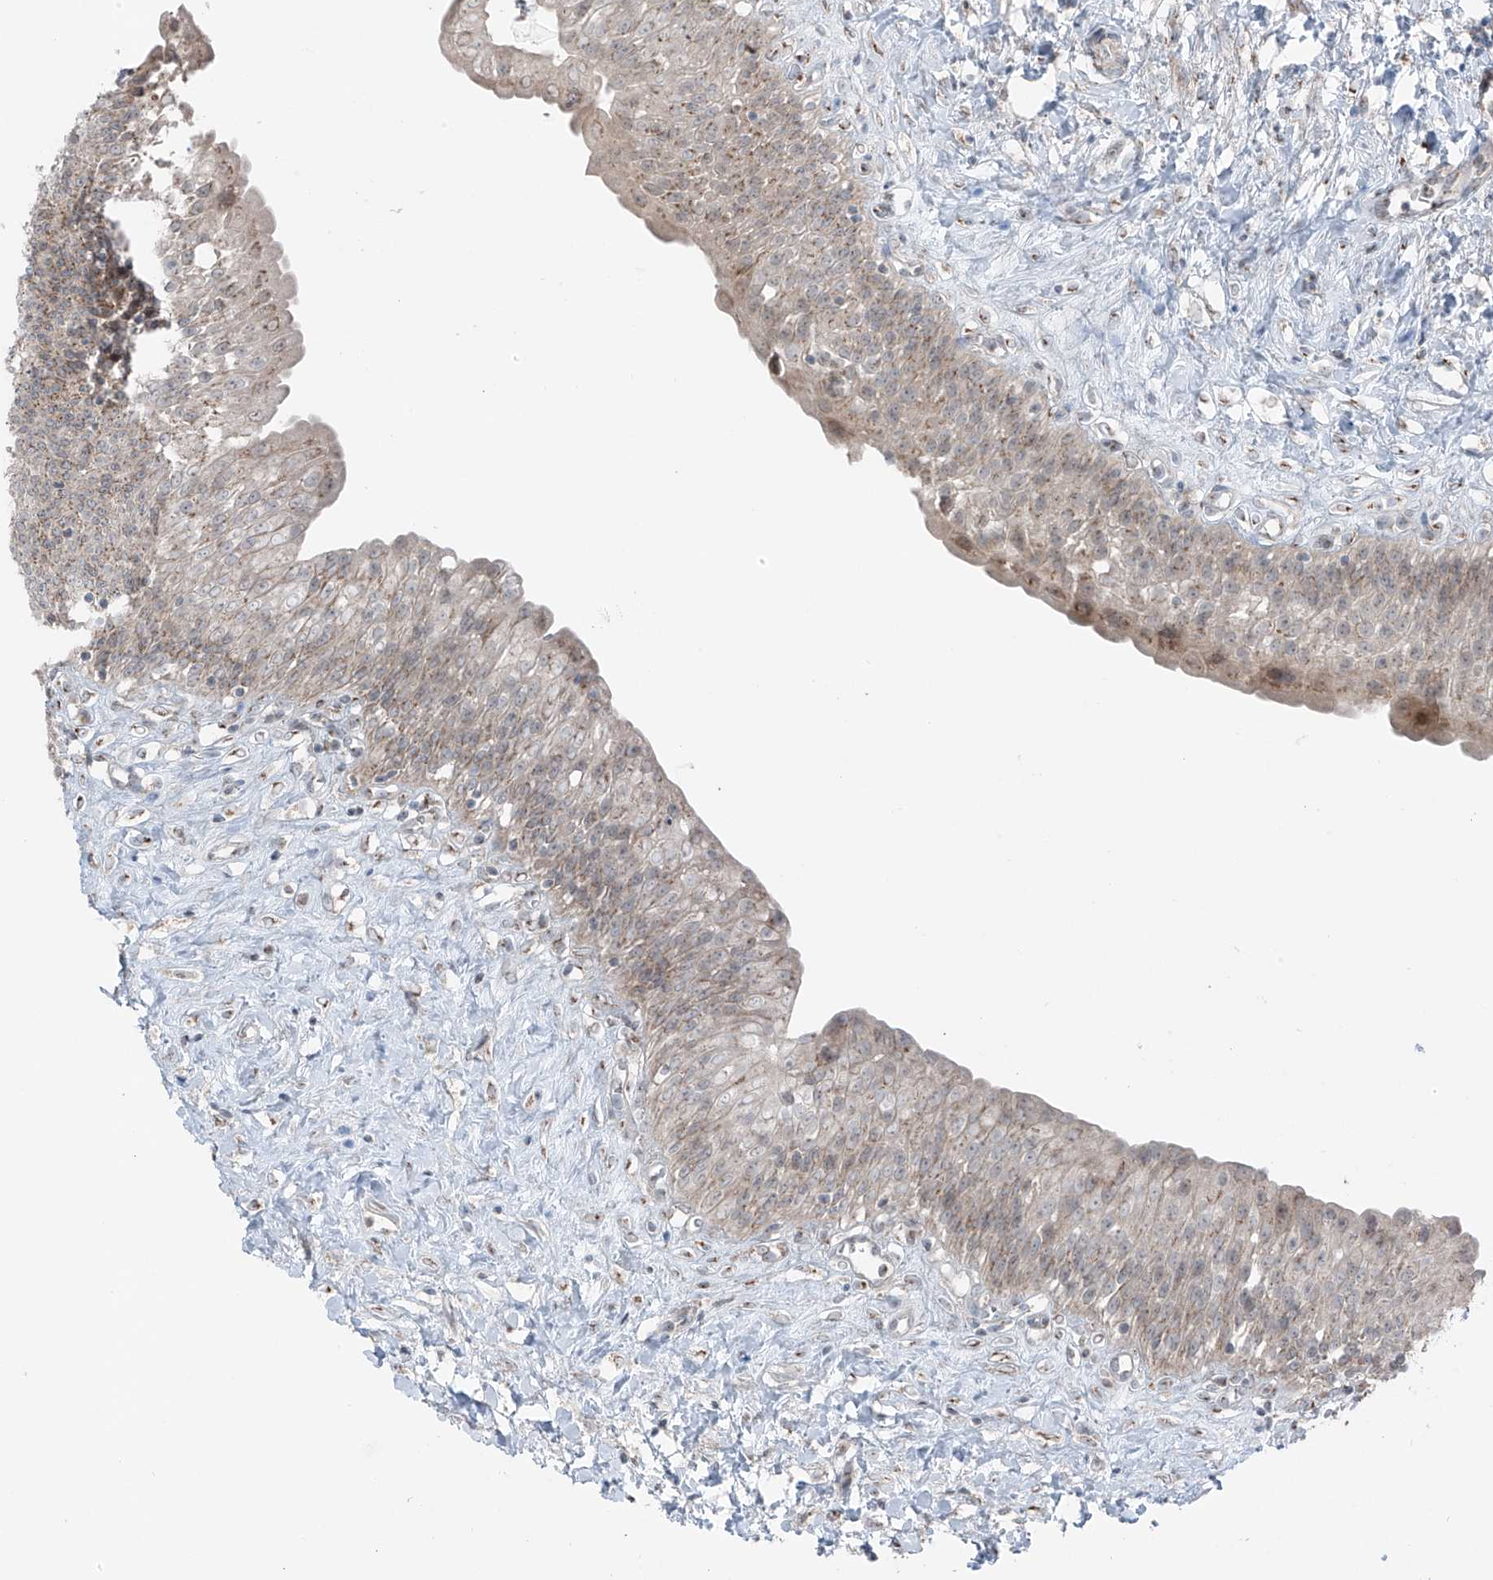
{"staining": {"intensity": "weak", "quantity": "25%-75%", "location": "cytoplasmic/membranous"}, "tissue": "urinary bladder", "cell_type": "Urothelial cells", "image_type": "normal", "snomed": [{"axis": "morphology", "description": "Normal tissue, NOS"}, {"axis": "topography", "description": "Urinary bladder"}], "caption": "Protein expression analysis of normal human urinary bladder reveals weak cytoplasmic/membranous staining in approximately 25%-75% of urothelial cells.", "gene": "ERLEC1", "patient": {"sex": "male", "age": 51}}